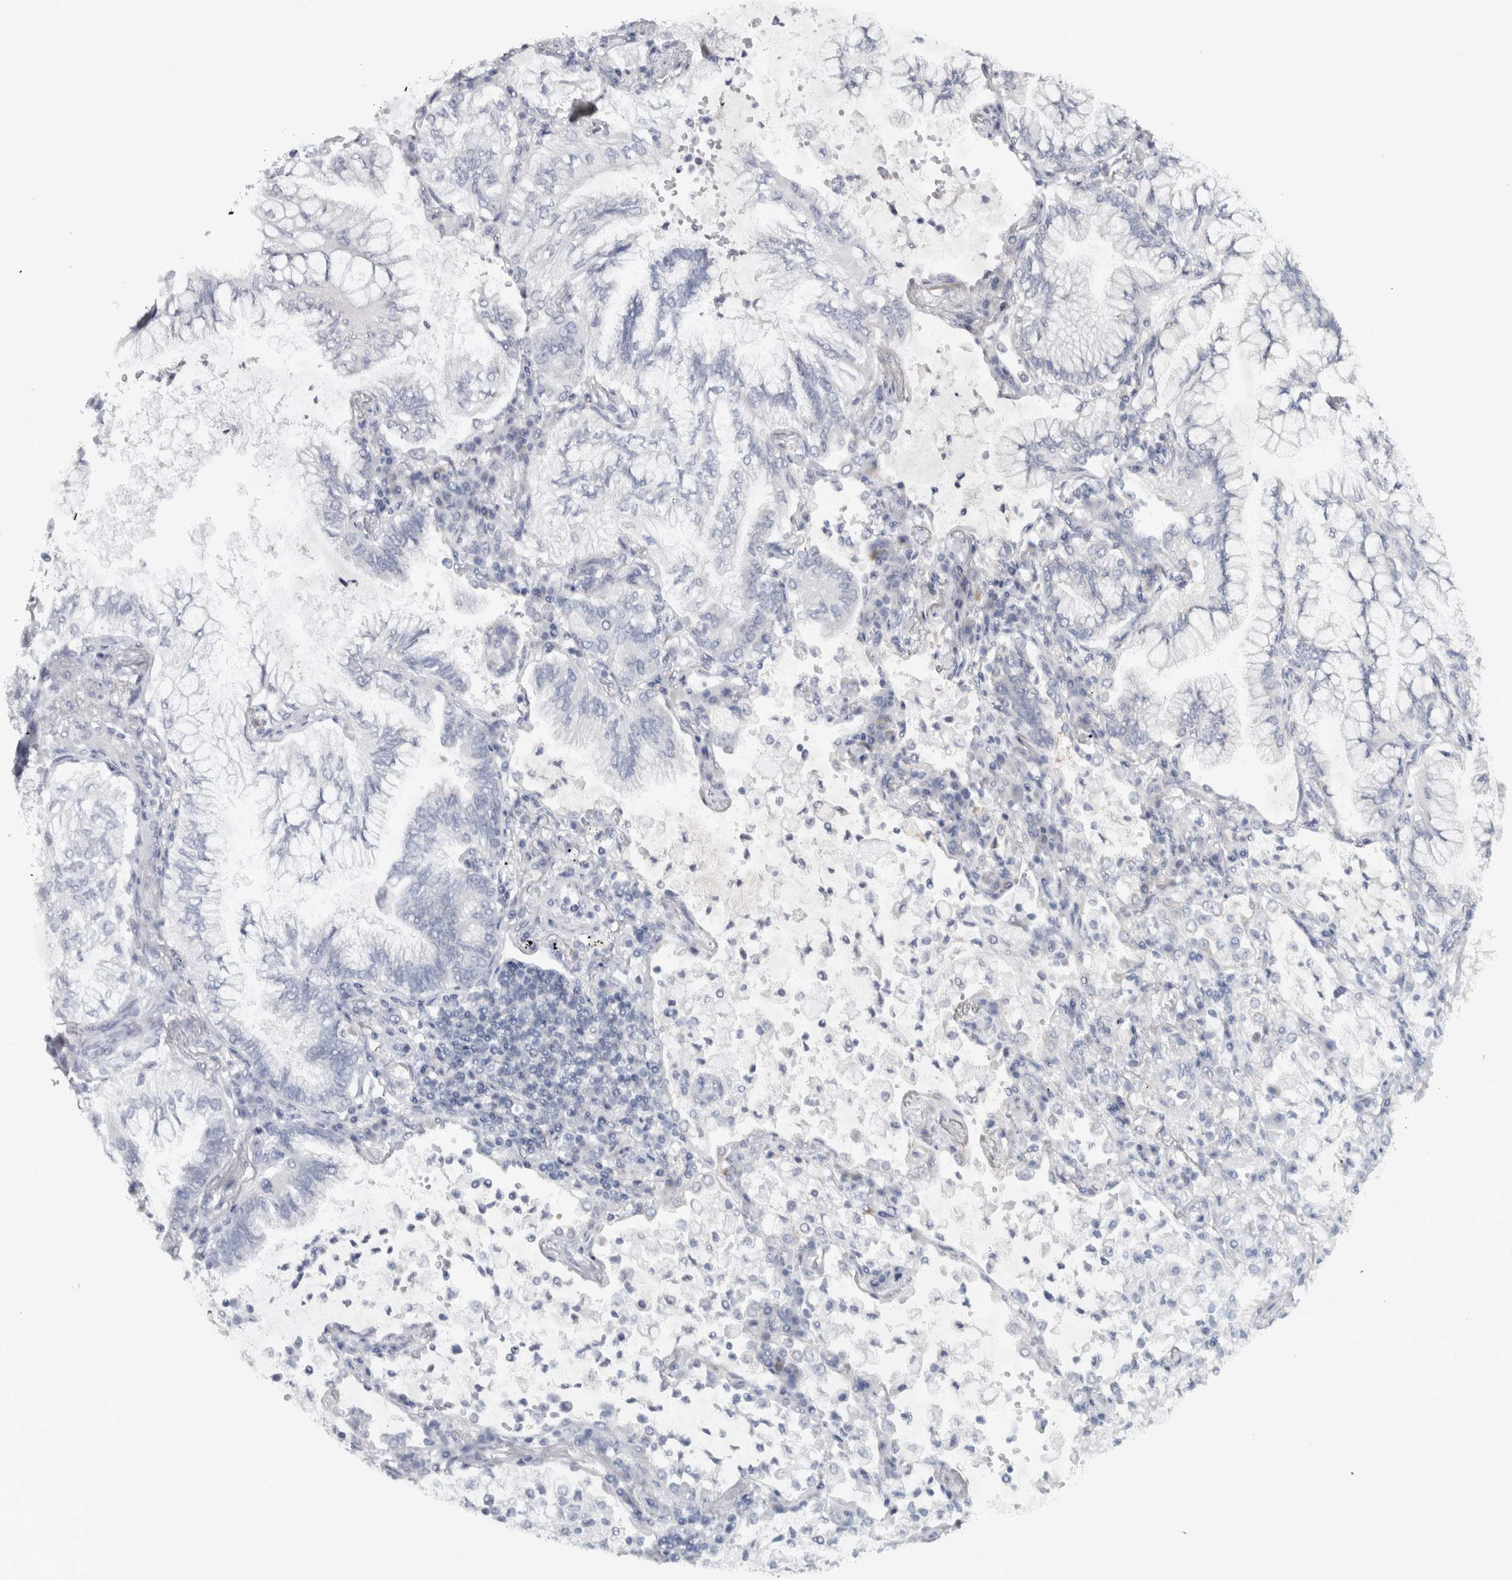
{"staining": {"intensity": "negative", "quantity": "none", "location": "none"}, "tissue": "lung cancer", "cell_type": "Tumor cells", "image_type": "cancer", "snomed": [{"axis": "morphology", "description": "Adenocarcinoma, NOS"}, {"axis": "topography", "description": "Lung"}], "caption": "This histopathology image is of lung cancer stained with IHC to label a protein in brown with the nuclei are counter-stained blue. There is no positivity in tumor cells.", "gene": "NECAB1", "patient": {"sex": "female", "age": 70}}